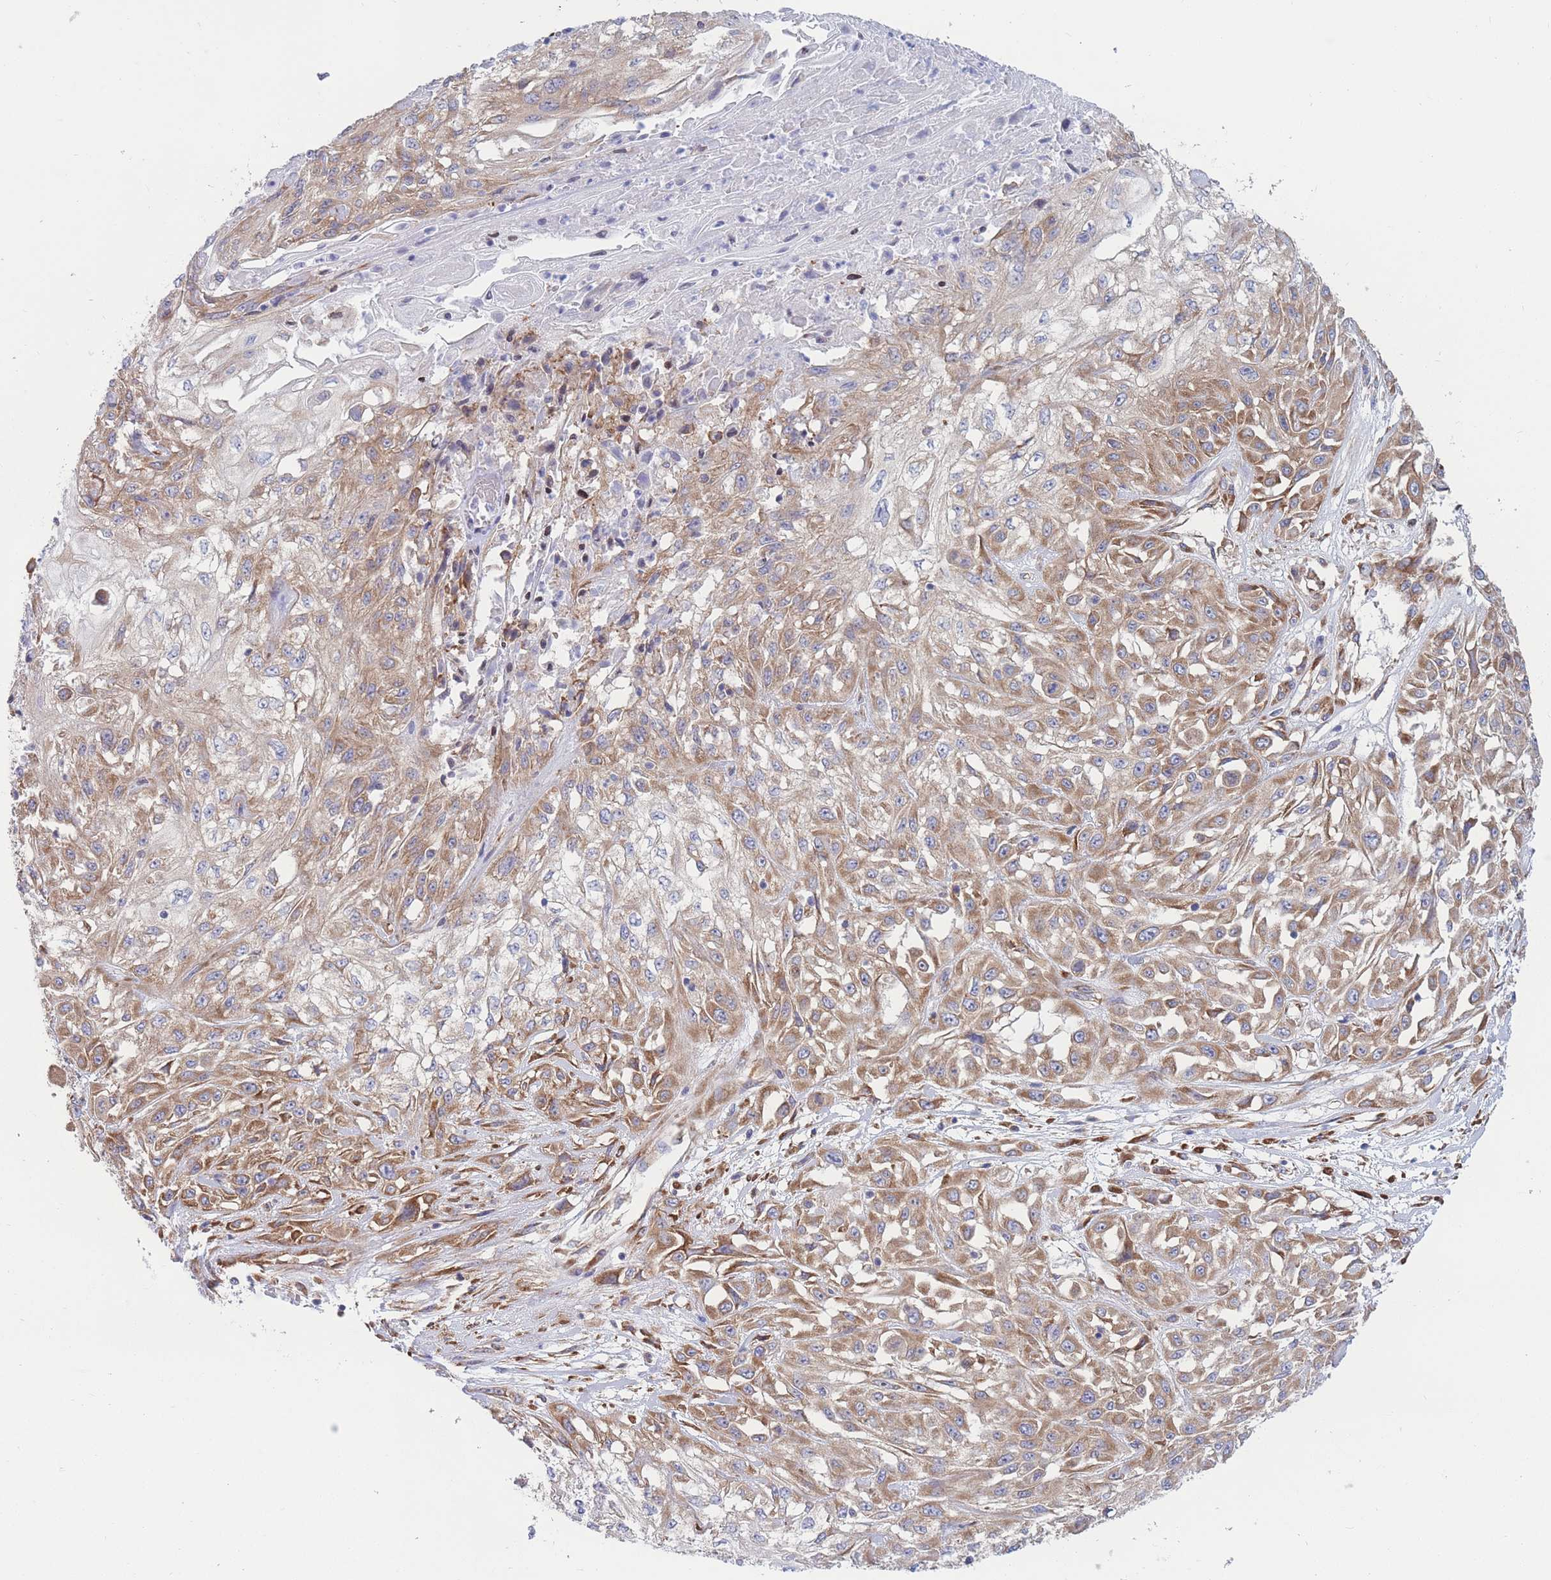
{"staining": {"intensity": "moderate", "quantity": ">75%", "location": "cytoplasmic/membranous"}, "tissue": "skin cancer", "cell_type": "Tumor cells", "image_type": "cancer", "snomed": [{"axis": "morphology", "description": "Squamous cell carcinoma, NOS"}, {"axis": "morphology", "description": "Squamous cell carcinoma, metastatic, NOS"}, {"axis": "topography", "description": "Skin"}, {"axis": "topography", "description": "Lymph node"}], "caption": "Immunohistochemical staining of metastatic squamous cell carcinoma (skin) shows medium levels of moderate cytoplasmic/membranous positivity in about >75% of tumor cells.", "gene": "RPL8", "patient": {"sex": "male", "age": 75}}